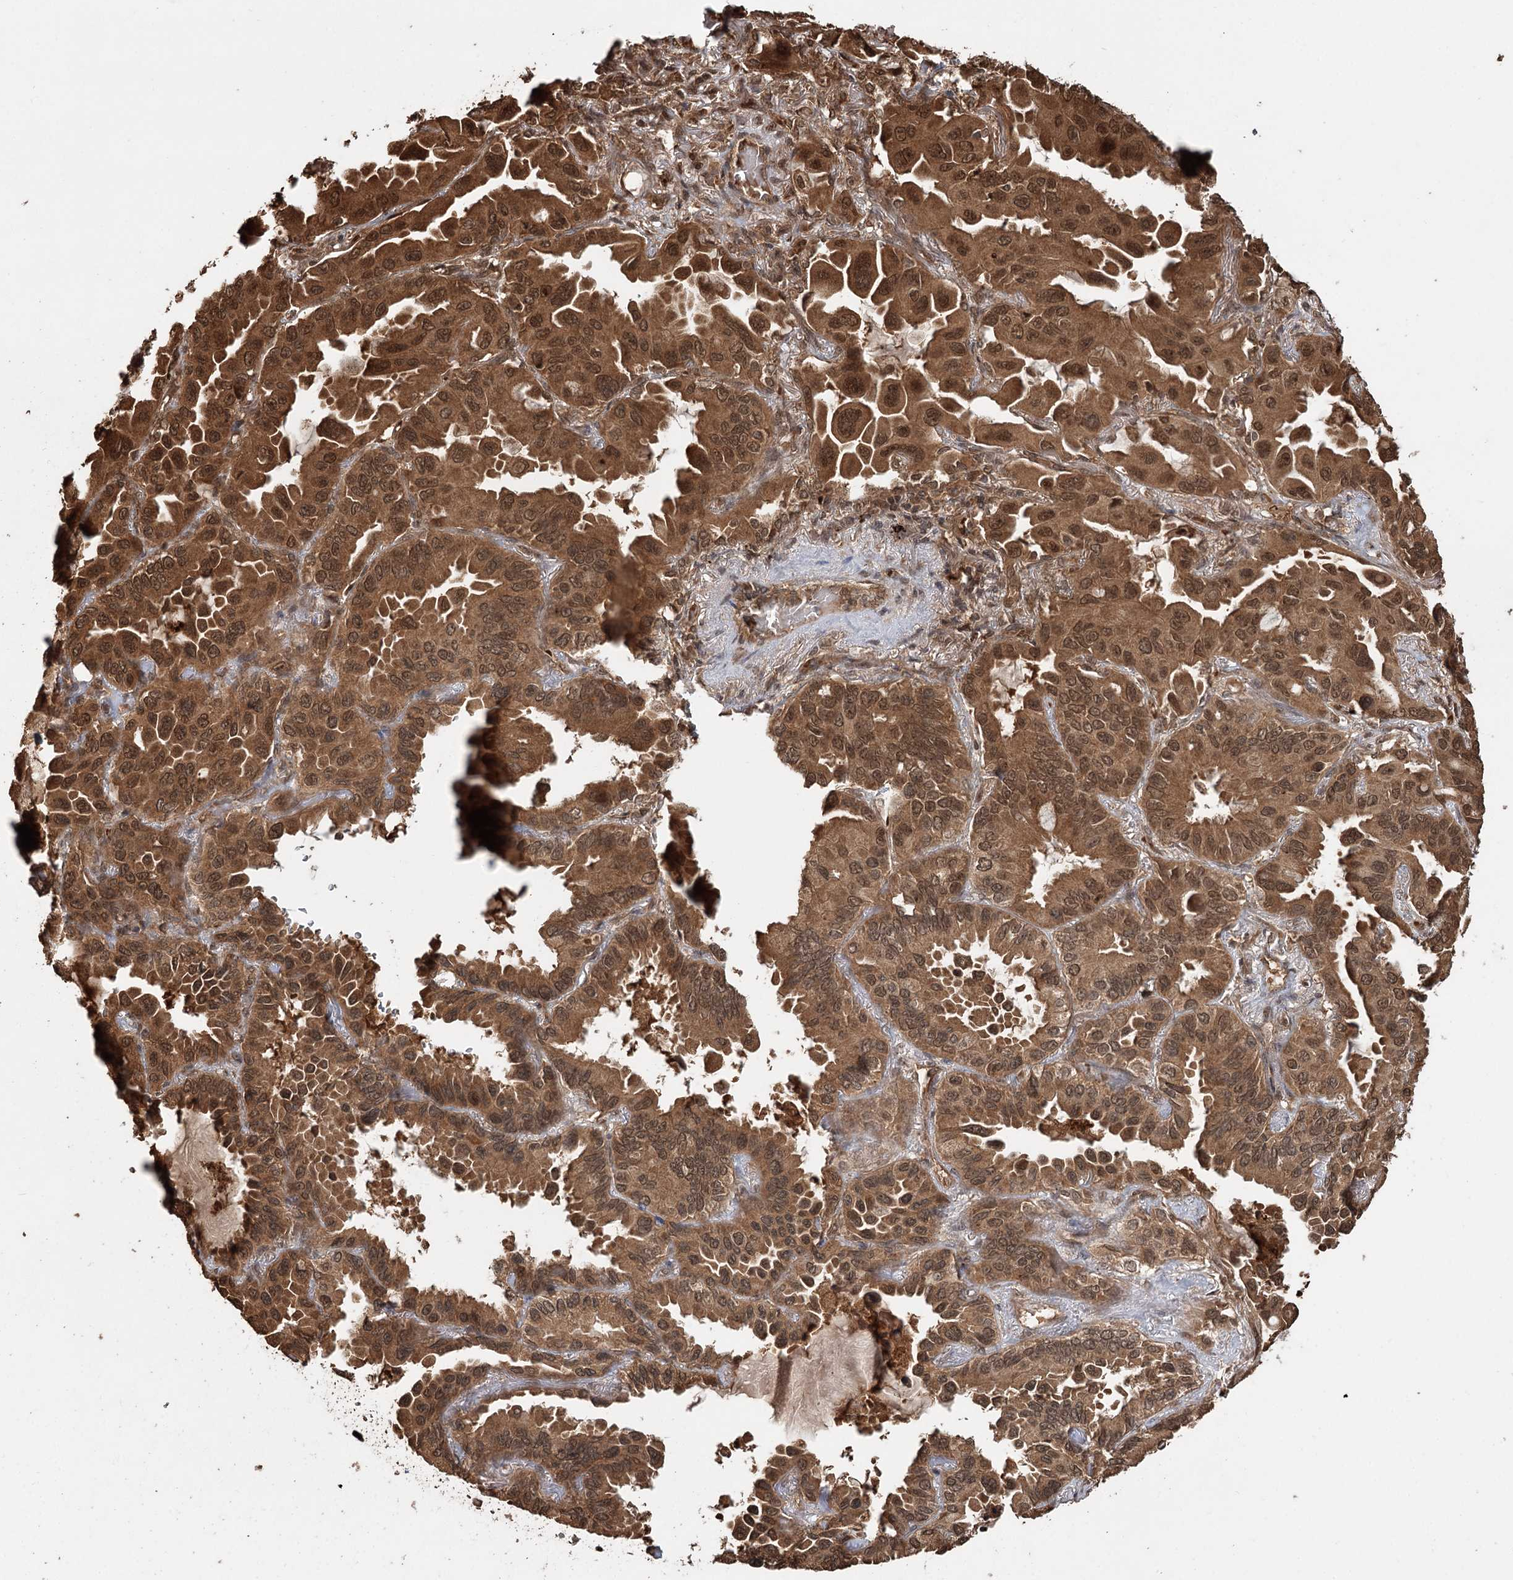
{"staining": {"intensity": "moderate", "quantity": ">75%", "location": "cytoplasmic/membranous,nuclear"}, "tissue": "lung cancer", "cell_type": "Tumor cells", "image_type": "cancer", "snomed": [{"axis": "morphology", "description": "Adenocarcinoma, NOS"}, {"axis": "topography", "description": "Lung"}], "caption": "Immunohistochemistry of lung cancer displays medium levels of moderate cytoplasmic/membranous and nuclear positivity in about >75% of tumor cells.", "gene": "N6AMT1", "patient": {"sex": "male", "age": 64}}